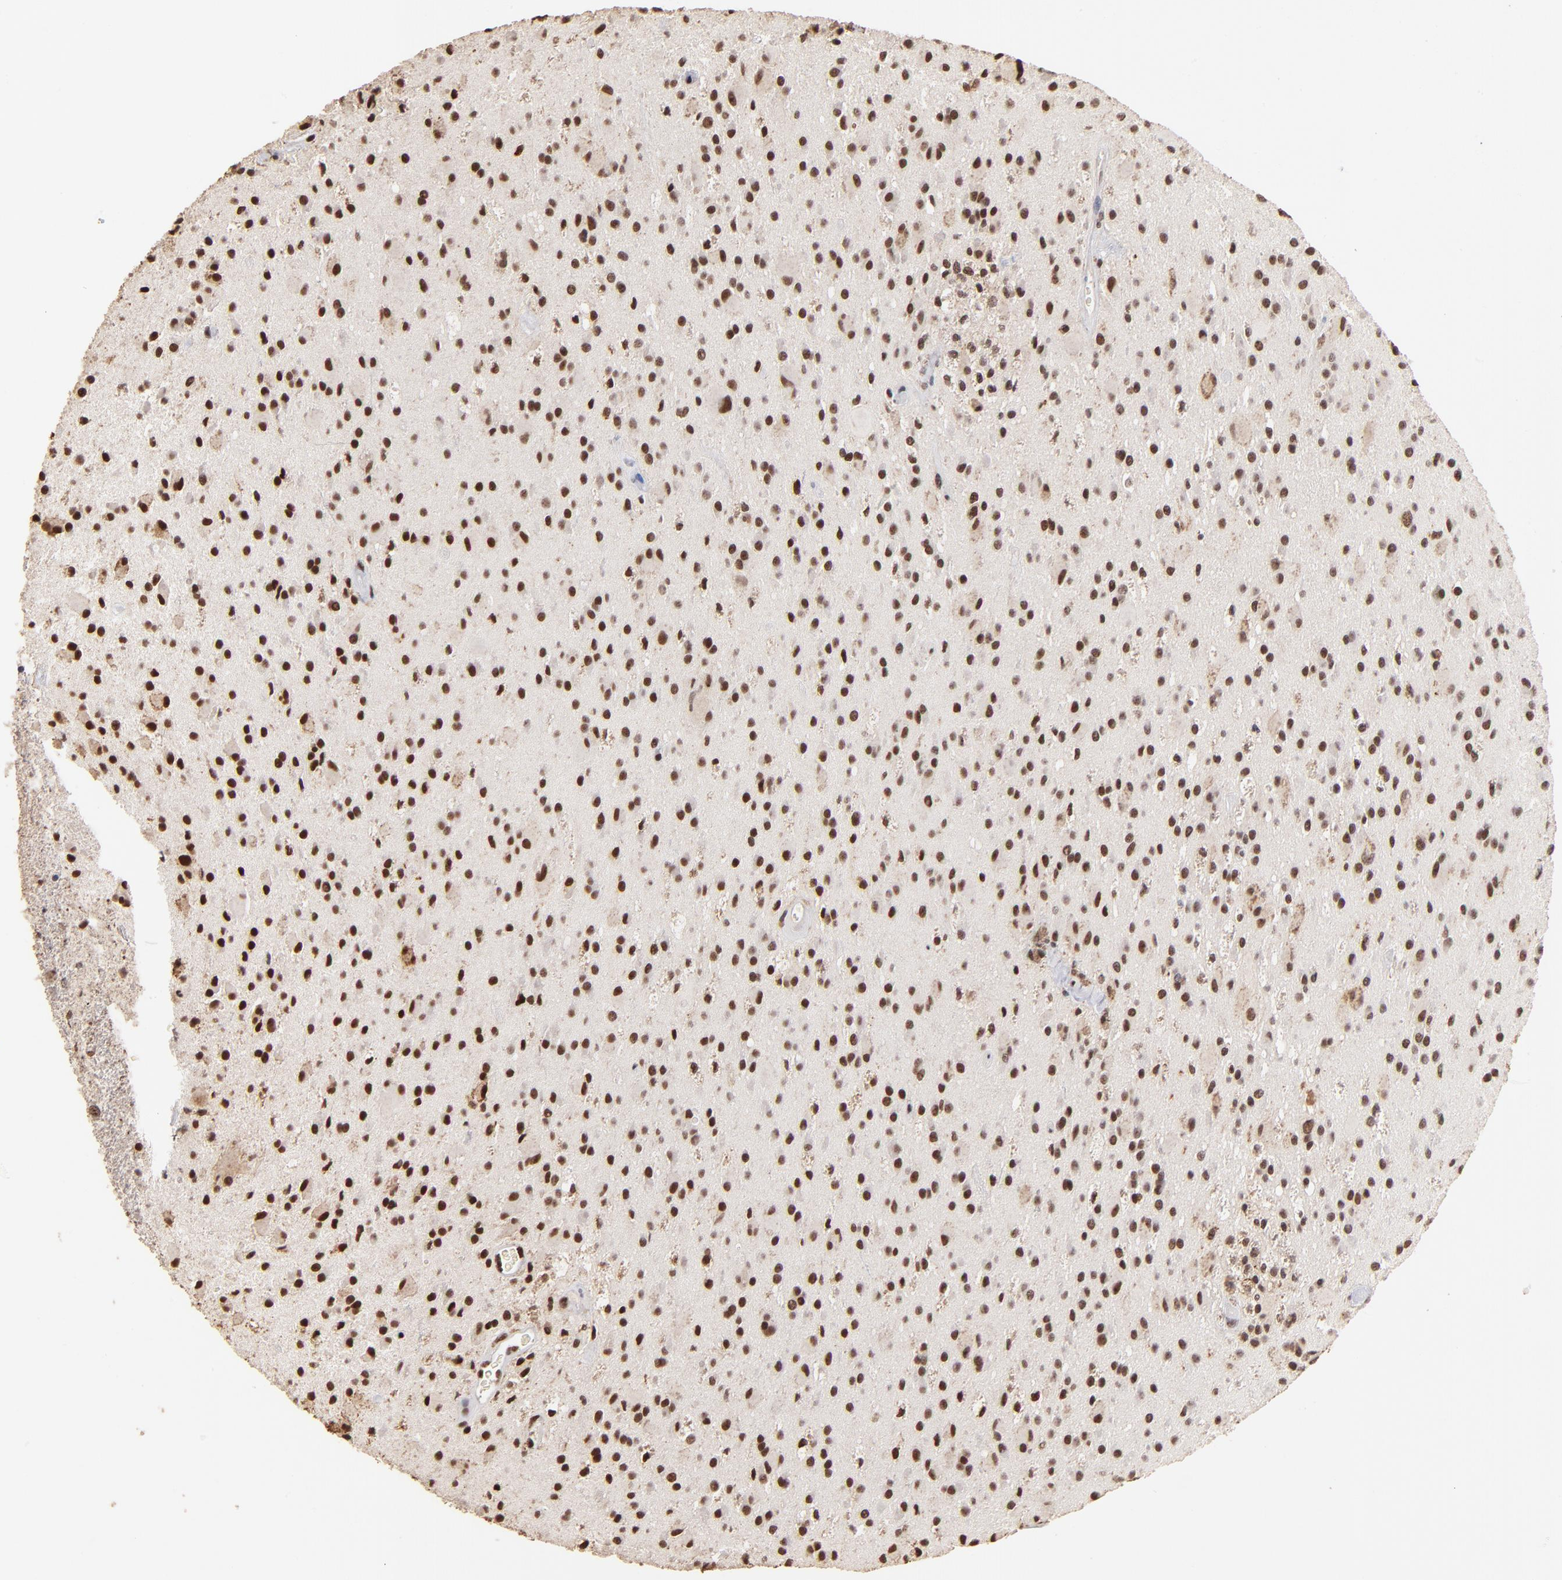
{"staining": {"intensity": "strong", "quantity": ">75%", "location": "nuclear"}, "tissue": "glioma", "cell_type": "Tumor cells", "image_type": "cancer", "snomed": [{"axis": "morphology", "description": "Glioma, malignant, Low grade"}, {"axis": "topography", "description": "Brain"}], "caption": "Protein staining of low-grade glioma (malignant) tissue demonstrates strong nuclear staining in approximately >75% of tumor cells.", "gene": "ZNF146", "patient": {"sex": "male", "age": 58}}